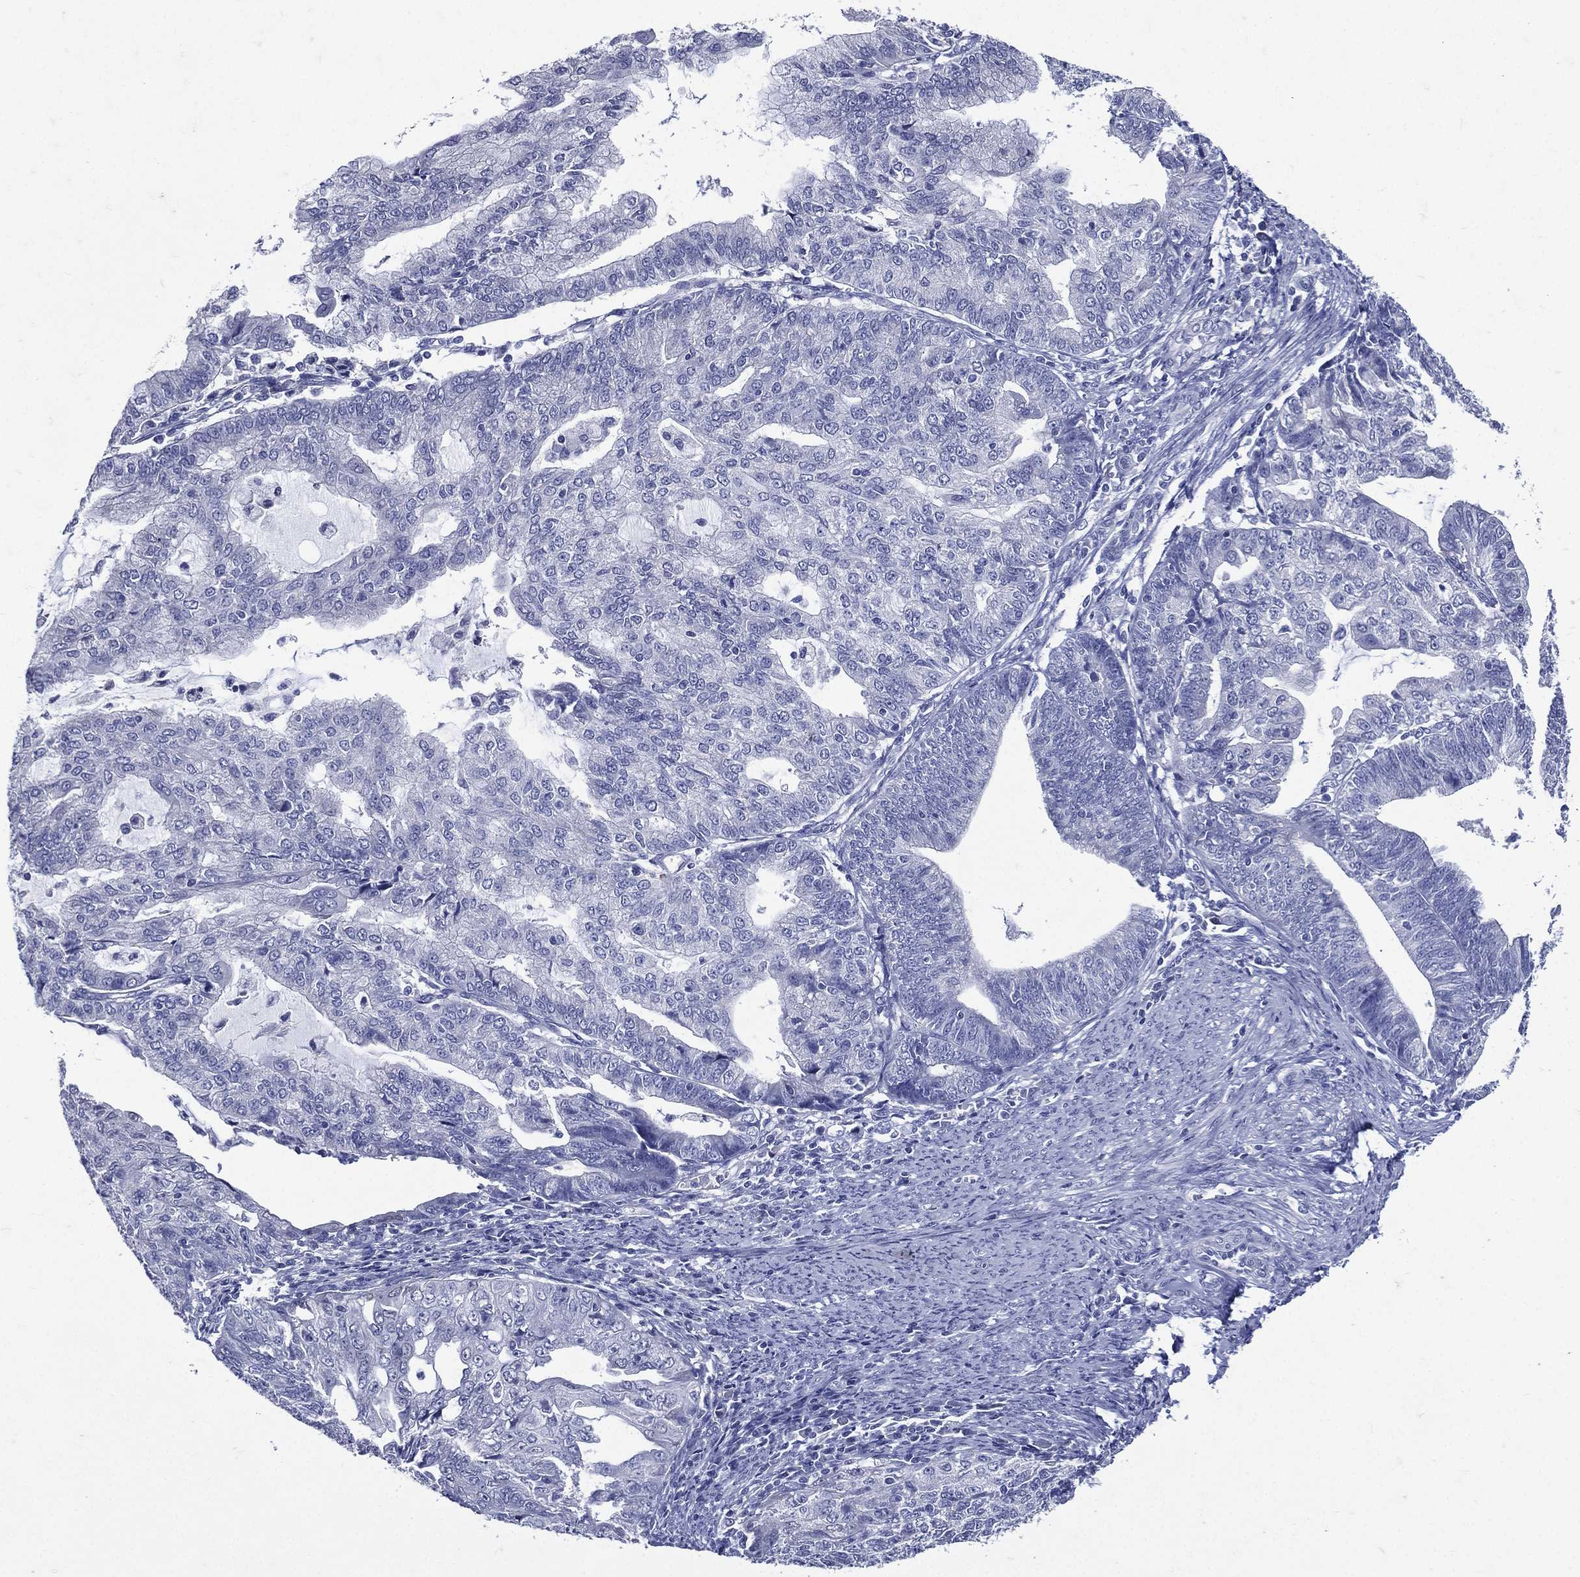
{"staining": {"intensity": "negative", "quantity": "none", "location": "none"}, "tissue": "endometrial cancer", "cell_type": "Tumor cells", "image_type": "cancer", "snomed": [{"axis": "morphology", "description": "Adenocarcinoma, NOS"}, {"axis": "topography", "description": "Endometrium"}], "caption": "Micrograph shows no protein staining in tumor cells of endometrial cancer (adenocarcinoma) tissue.", "gene": "TGM1", "patient": {"sex": "female", "age": 82}}